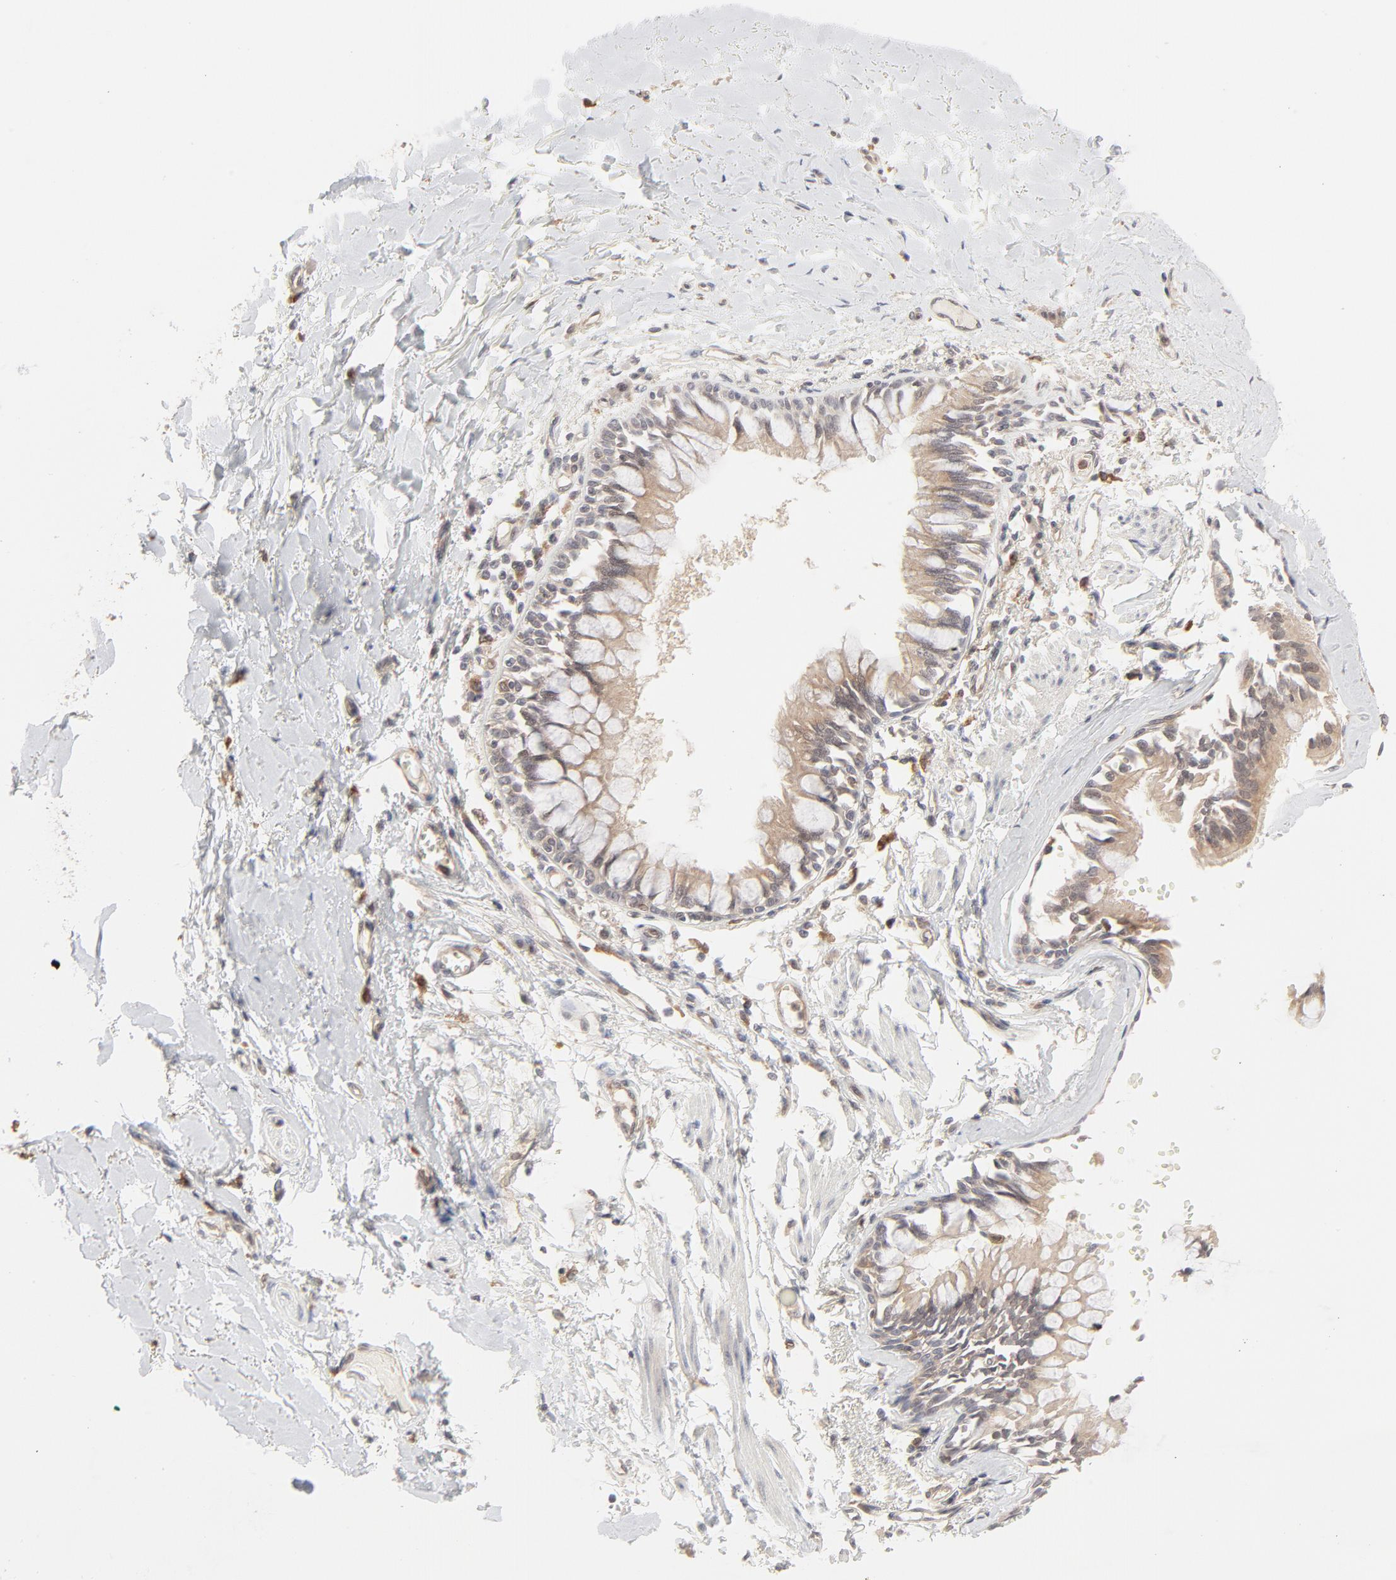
{"staining": {"intensity": "moderate", "quantity": ">75%", "location": "cytoplasmic/membranous"}, "tissue": "bronchus", "cell_type": "Respiratory epithelial cells", "image_type": "normal", "snomed": [{"axis": "morphology", "description": "Normal tissue, NOS"}, {"axis": "topography", "description": "Bronchus"}, {"axis": "topography", "description": "Lung"}], "caption": "Protein expression by IHC reveals moderate cytoplasmic/membranous positivity in about >75% of respiratory epithelial cells in unremarkable bronchus. (DAB (3,3'-diaminobenzidine) IHC with brightfield microscopy, high magnification).", "gene": "RAB5C", "patient": {"sex": "female", "age": 56}}